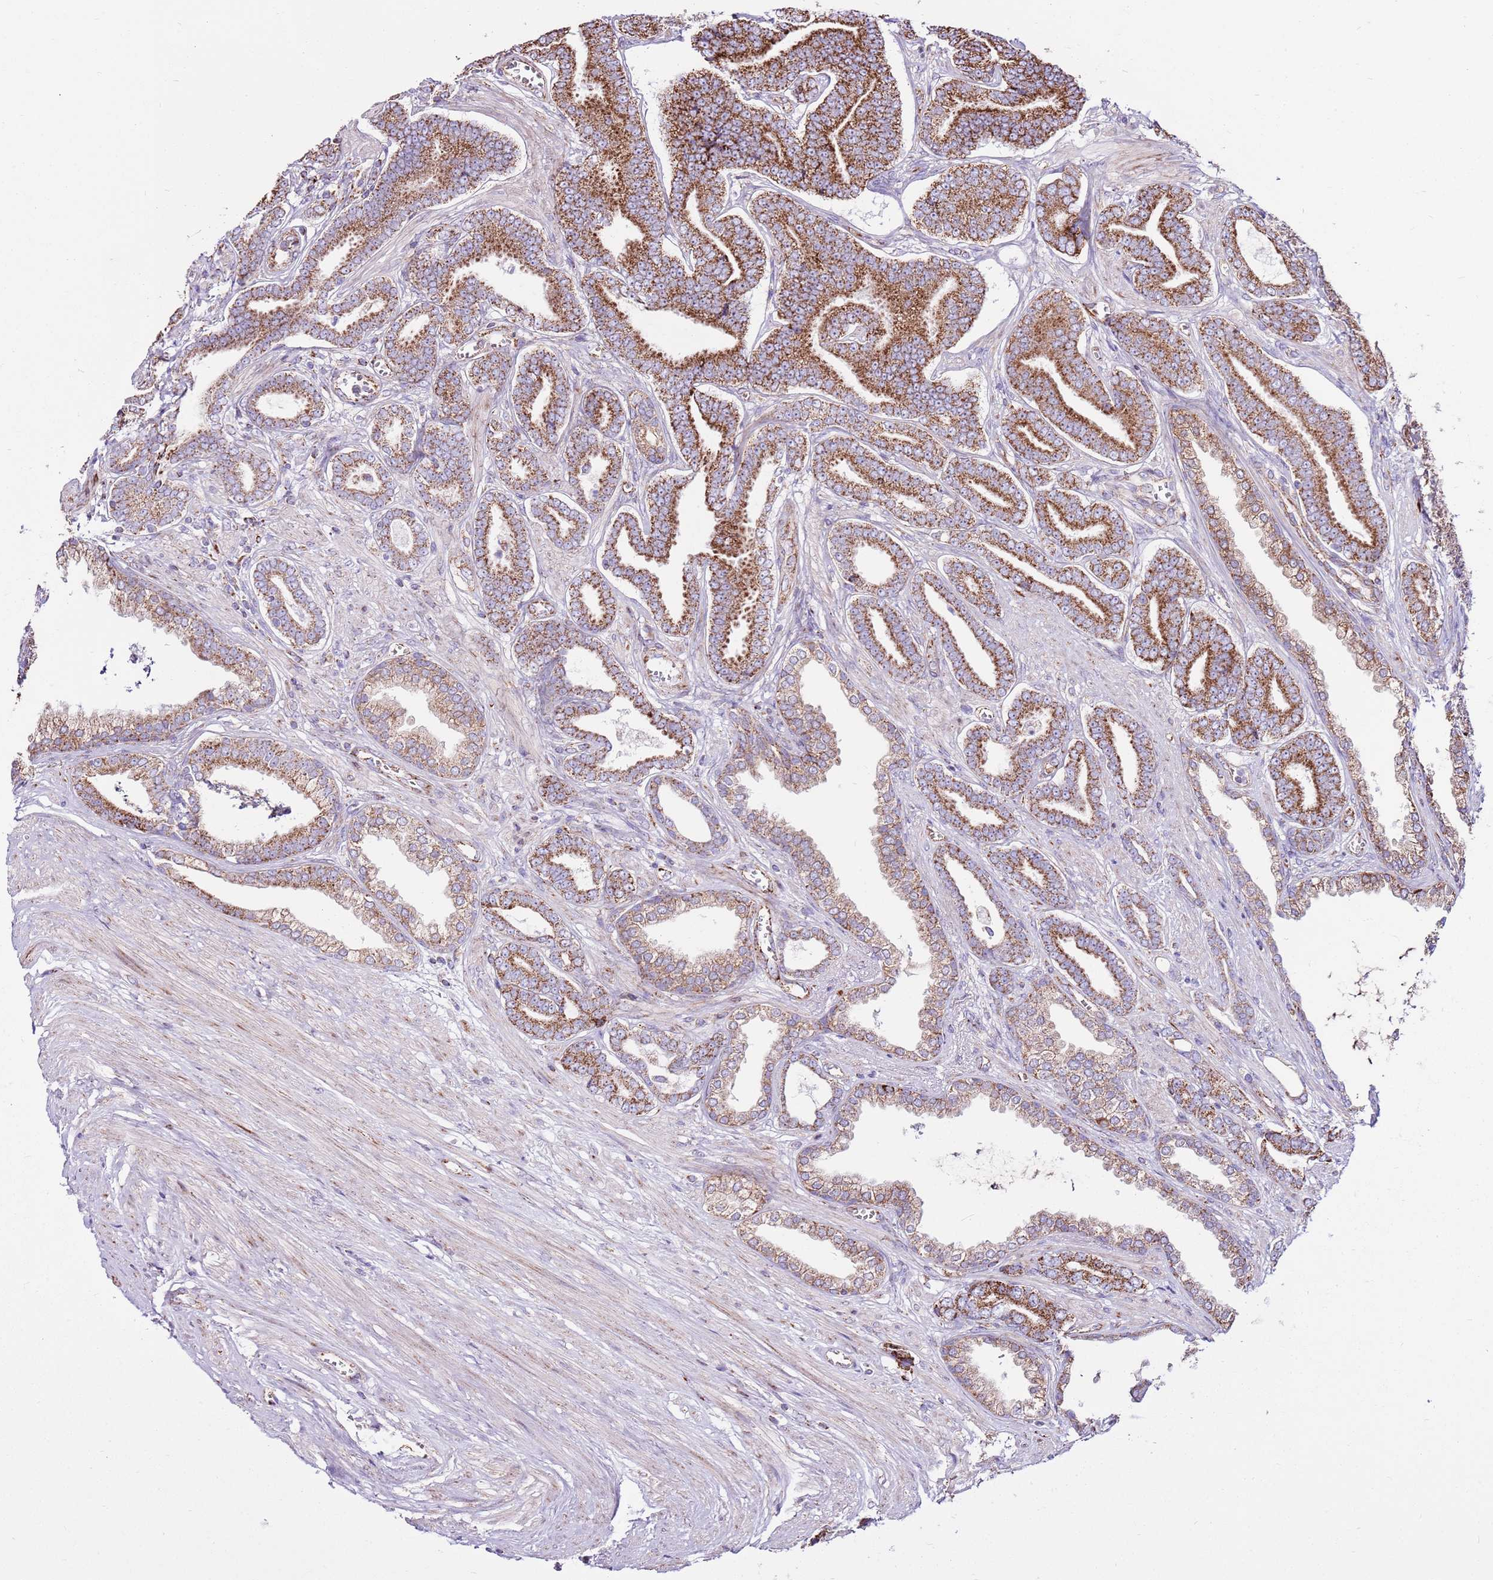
{"staining": {"intensity": "strong", "quantity": ">75%", "location": "cytoplasmic/membranous"}, "tissue": "prostate cancer", "cell_type": "Tumor cells", "image_type": "cancer", "snomed": [{"axis": "morphology", "description": "Adenocarcinoma, NOS"}, {"axis": "topography", "description": "Prostate and seminal vesicle, NOS"}], "caption": "Protein staining of prostate cancer tissue displays strong cytoplasmic/membranous positivity in approximately >75% of tumor cells. (brown staining indicates protein expression, while blue staining denotes nuclei).", "gene": "HECTD4", "patient": {"sex": "male", "age": 76}}